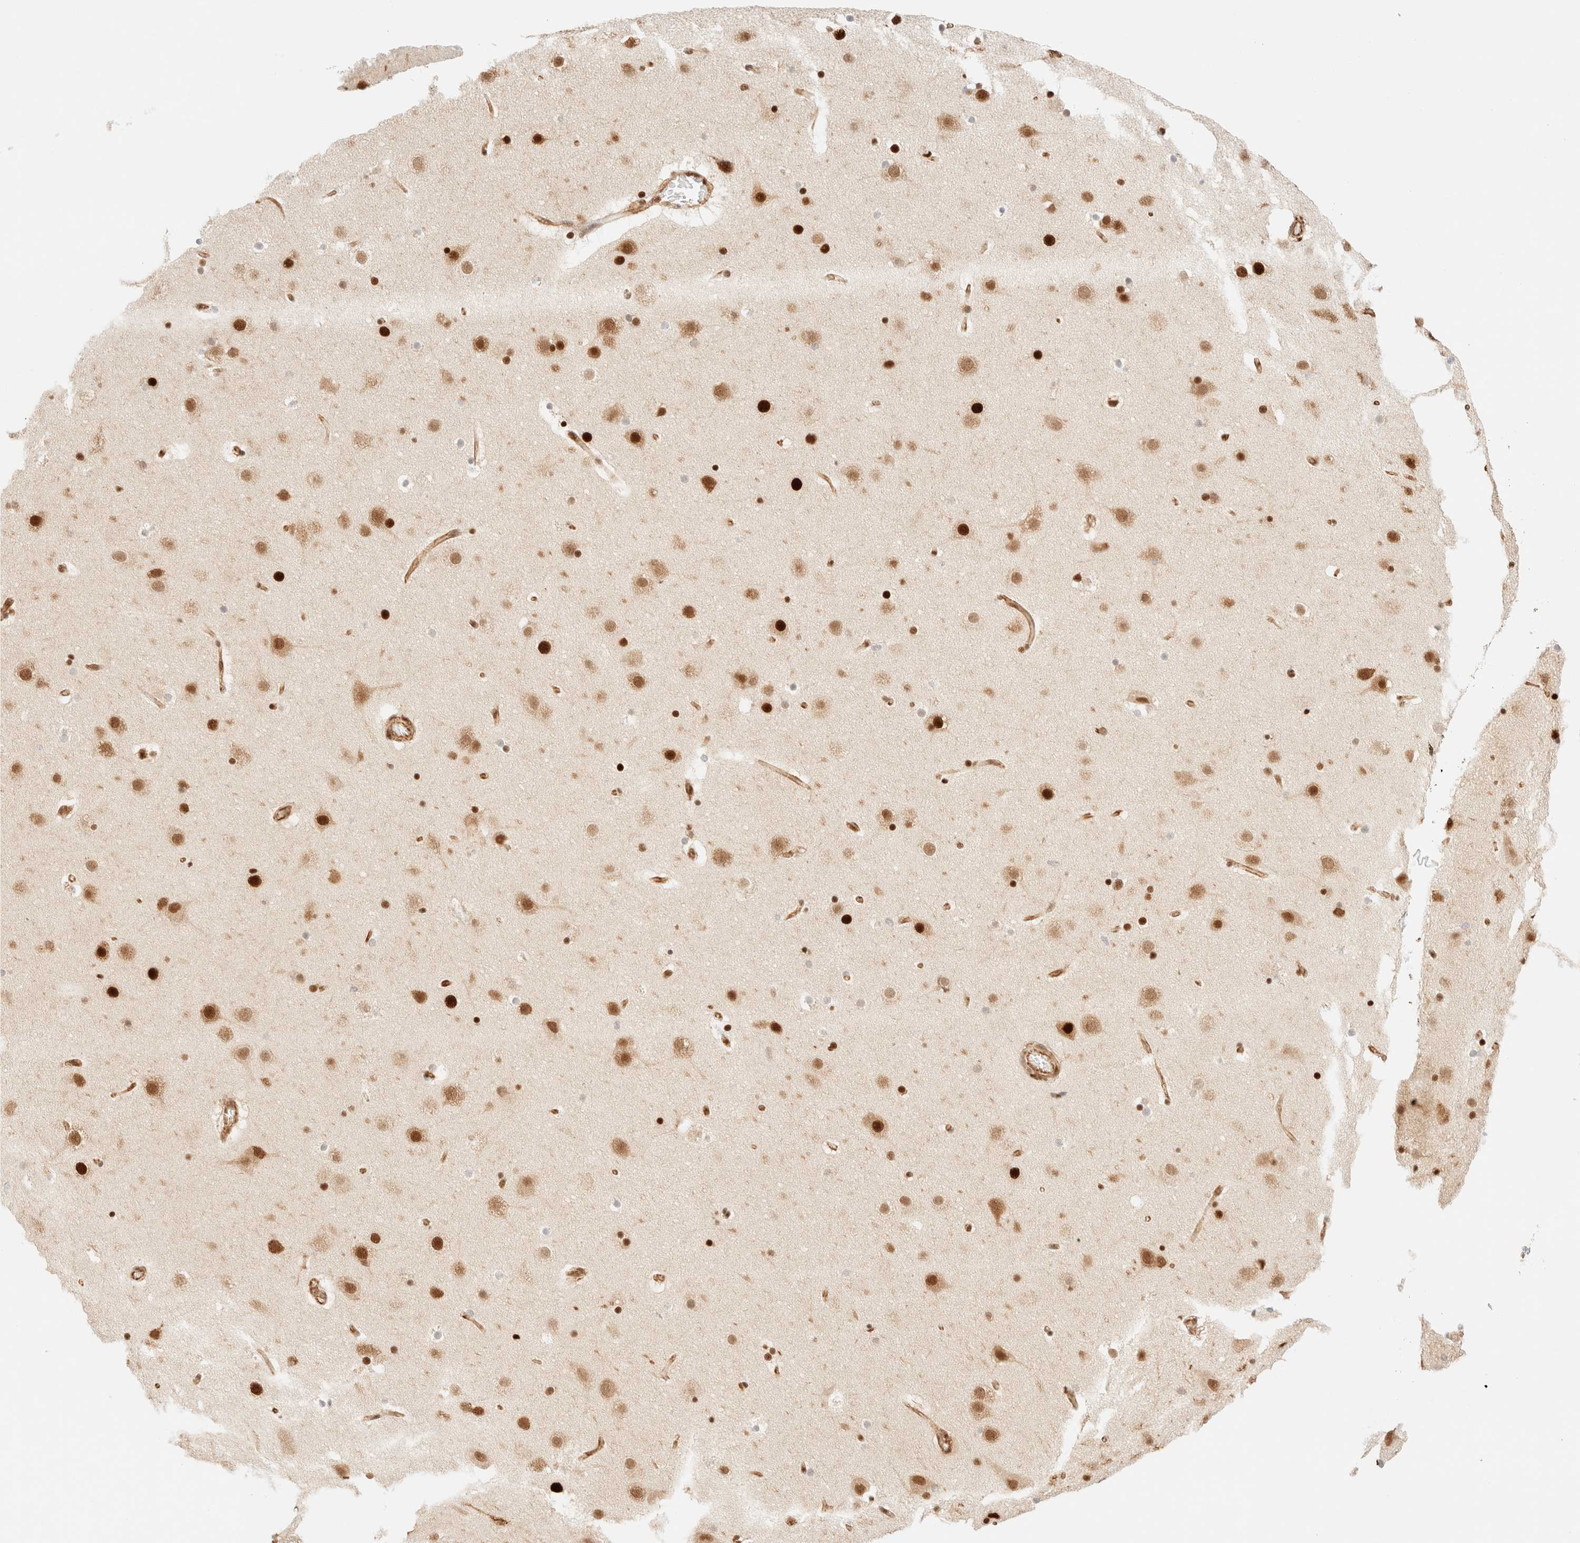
{"staining": {"intensity": "moderate", "quantity": ">75%", "location": "cytoplasmic/membranous,nuclear"}, "tissue": "cerebral cortex", "cell_type": "Endothelial cells", "image_type": "normal", "snomed": [{"axis": "morphology", "description": "Normal tissue, NOS"}, {"axis": "topography", "description": "Cerebral cortex"}], "caption": "A brown stain highlights moderate cytoplasmic/membranous,nuclear positivity of a protein in endothelial cells of normal human cerebral cortex.", "gene": "ZSCAN18", "patient": {"sex": "male", "age": 57}}